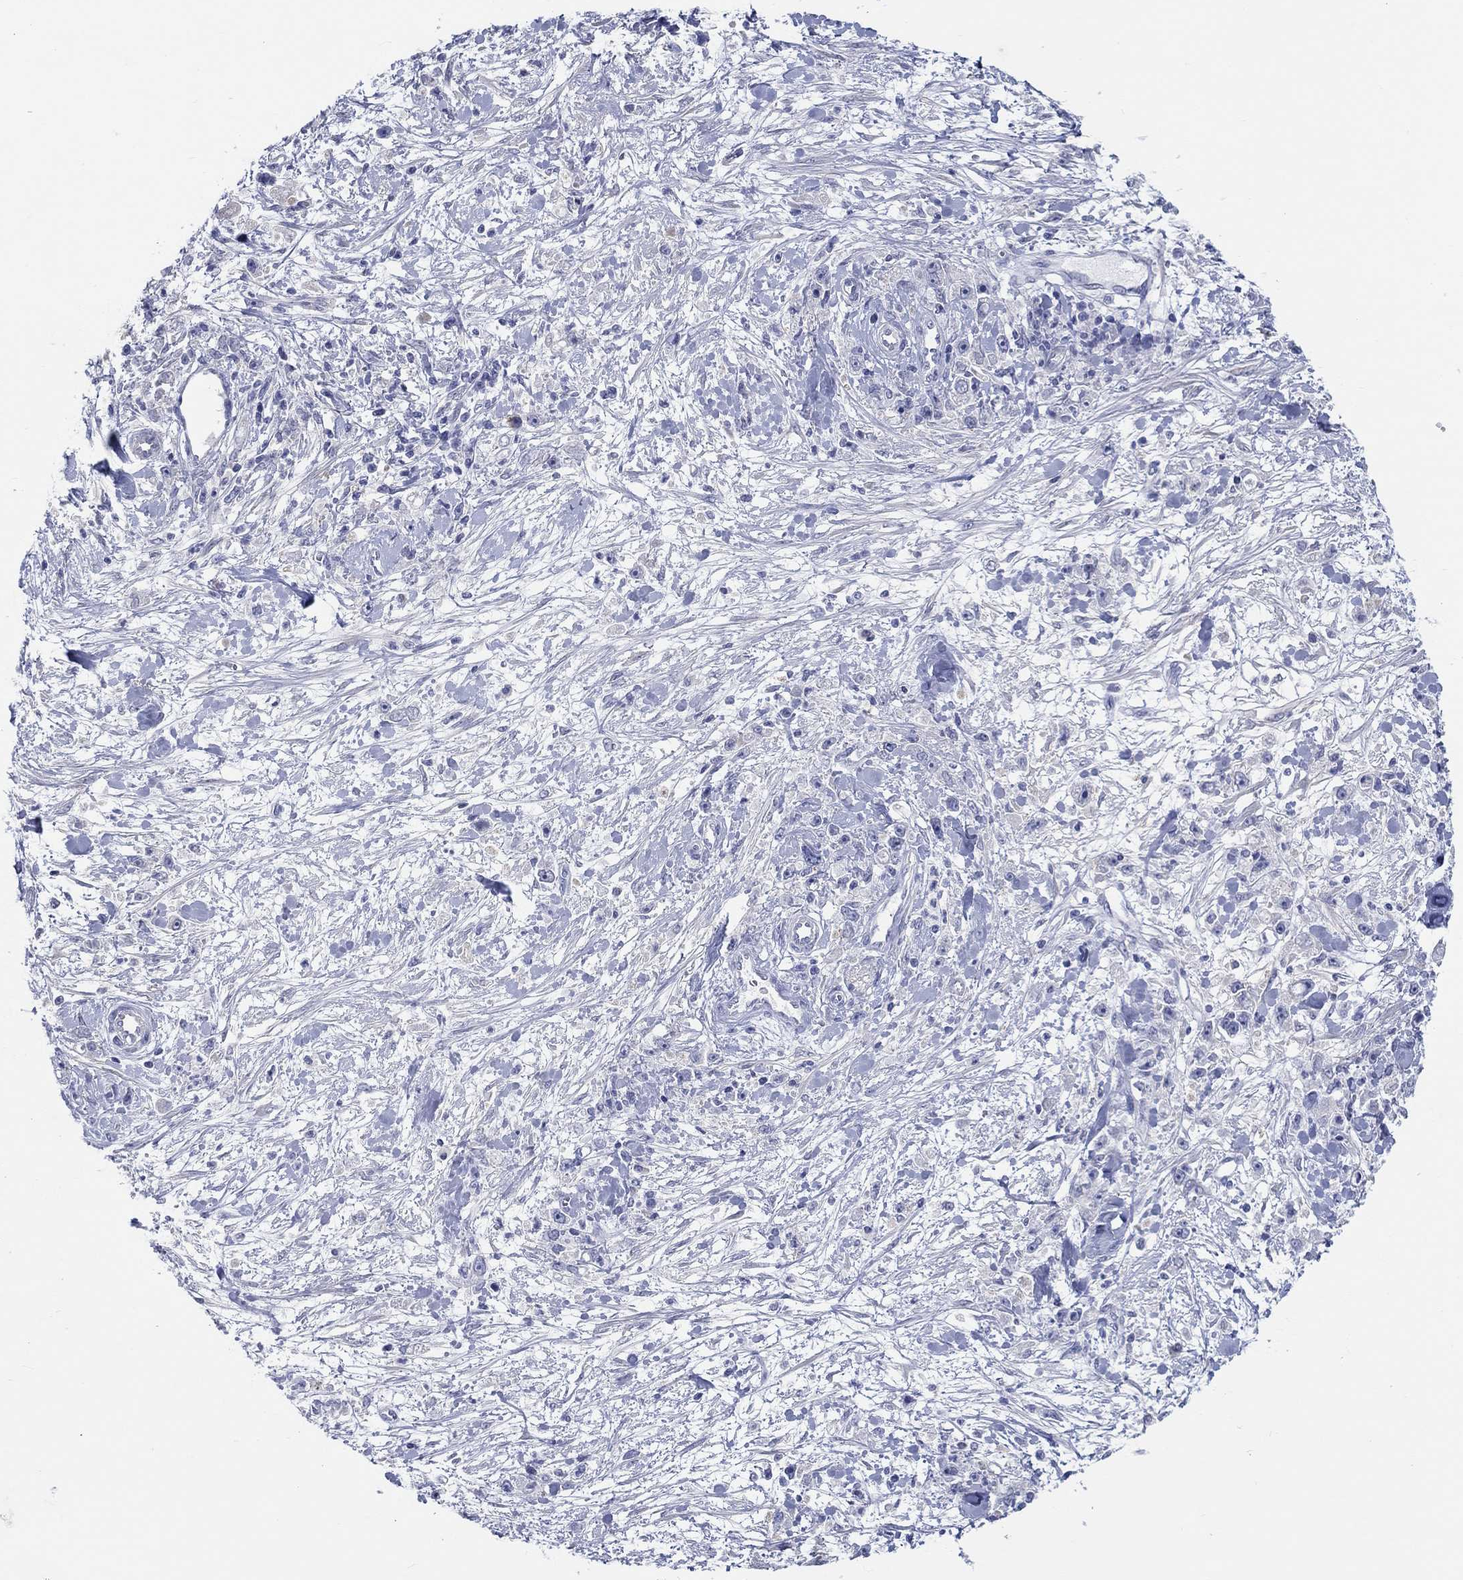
{"staining": {"intensity": "negative", "quantity": "none", "location": "none"}, "tissue": "stomach cancer", "cell_type": "Tumor cells", "image_type": "cancer", "snomed": [{"axis": "morphology", "description": "Adenocarcinoma, NOS"}, {"axis": "topography", "description": "Stomach"}], "caption": "Stomach adenocarcinoma stained for a protein using IHC exhibits no staining tumor cells.", "gene": "LRRC4C", "patient": {"sex": "female", "age": 59}}